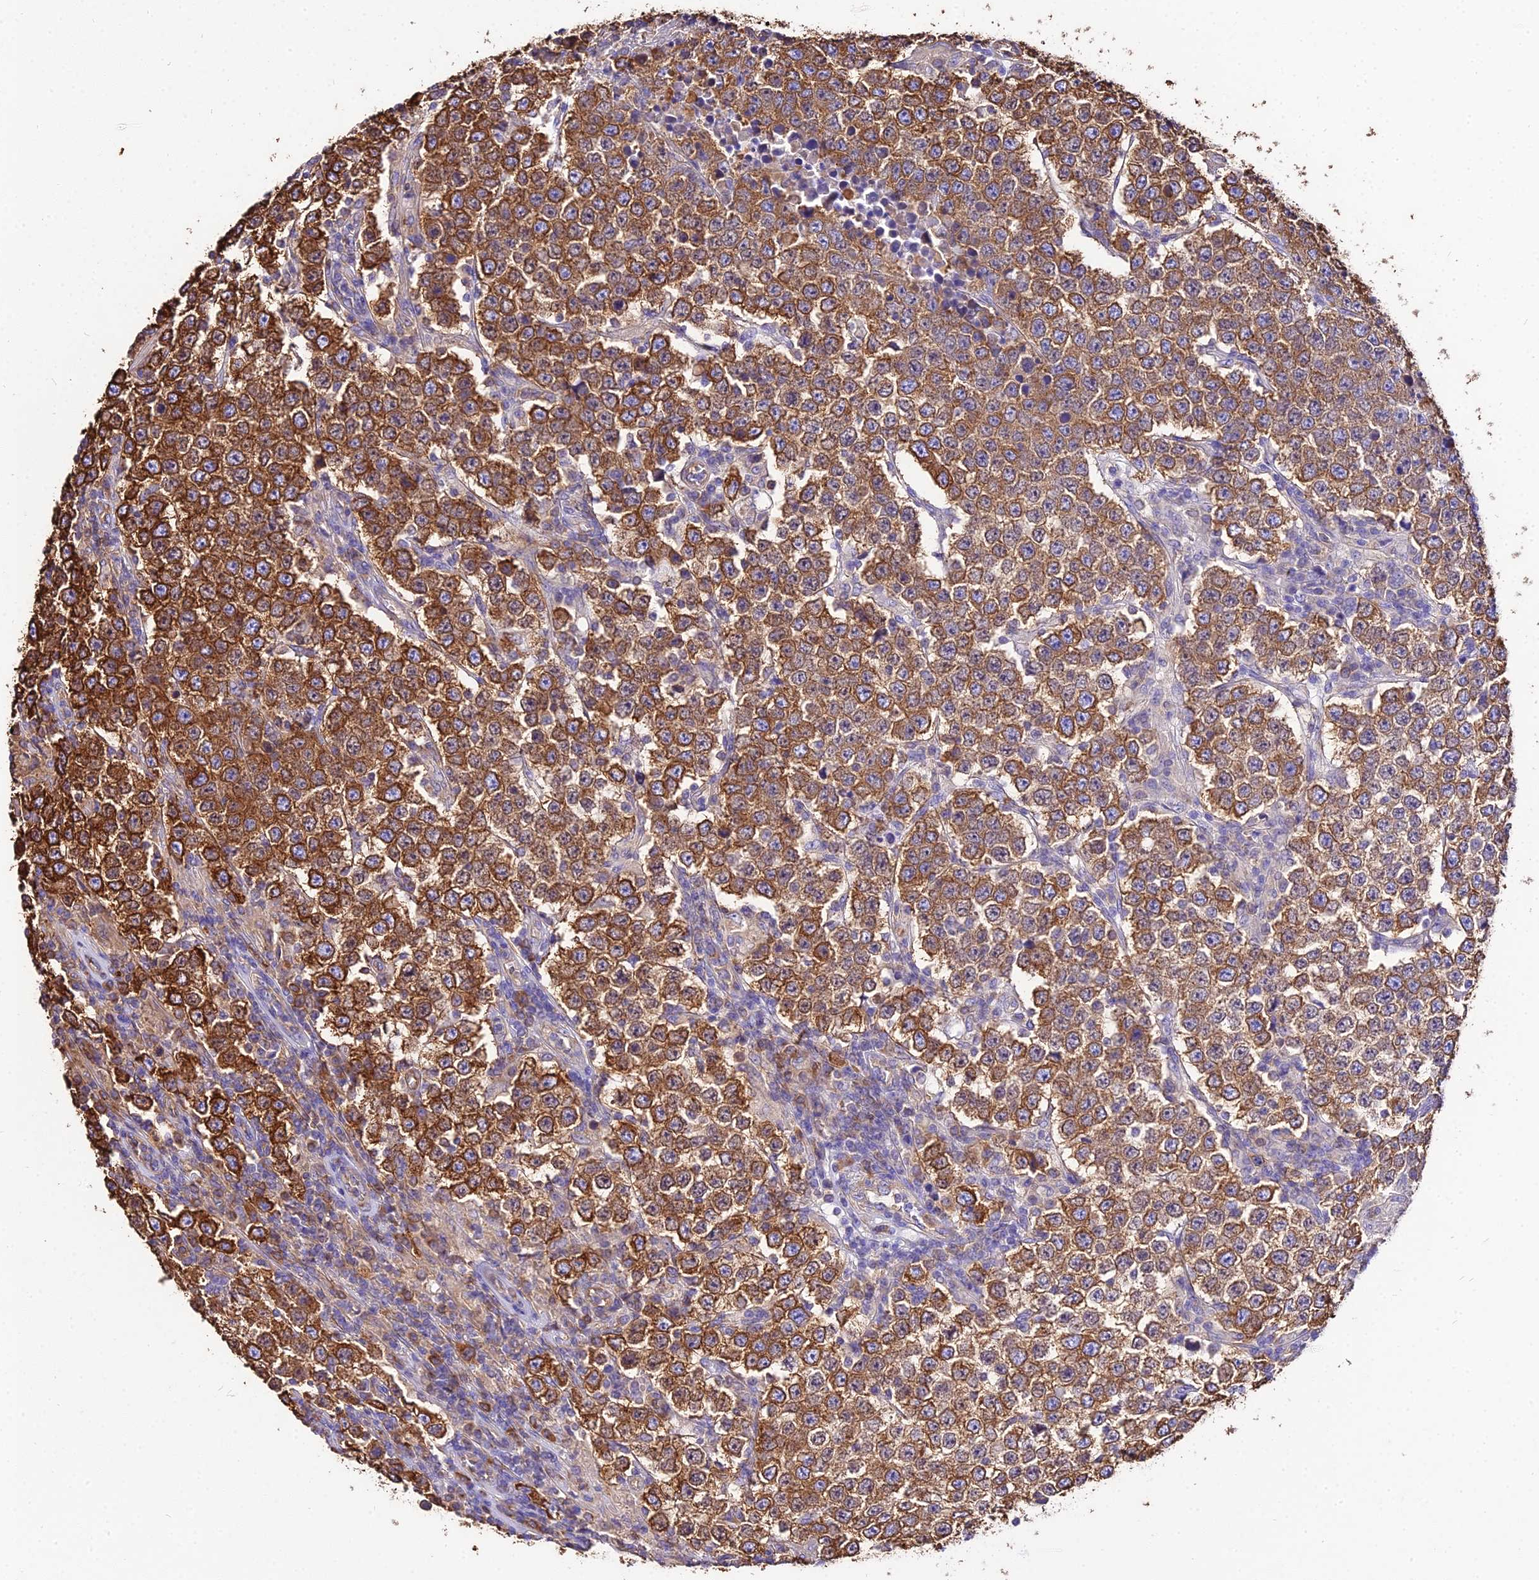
{"staining": {"intensity": "strong", "quantity": ">75%", "location": "cytoplasmic/membranous"}, "tissue": "testis cancer", "cell_type": "Tumor cells", "image_type": "cancer", "snomed": [{"axis": "morphology", "description": "Normal tissue, NOS"}, {"axis": "morphology", "description": "Urothelial carcinoma, High grade"}, {"axis": "morphology", "description": "Seminoma, NOS"}, {"axis": "morphology", "description": "Carcinoma, Embryonal, NOS"}, {"axis": "topography", "description": "Urinary bladder"}, {"axis": "topography", "description": "Testis"}], "caption": "This is a micrograph of immunohistochemistry staining of high-grade urothelial carcinoma (testis), which shows strong staining in the cytoplasmic/membranous of tumor cells.", "gene": "TUBA3D", "patient": {"sex": "male", "age": 41}}